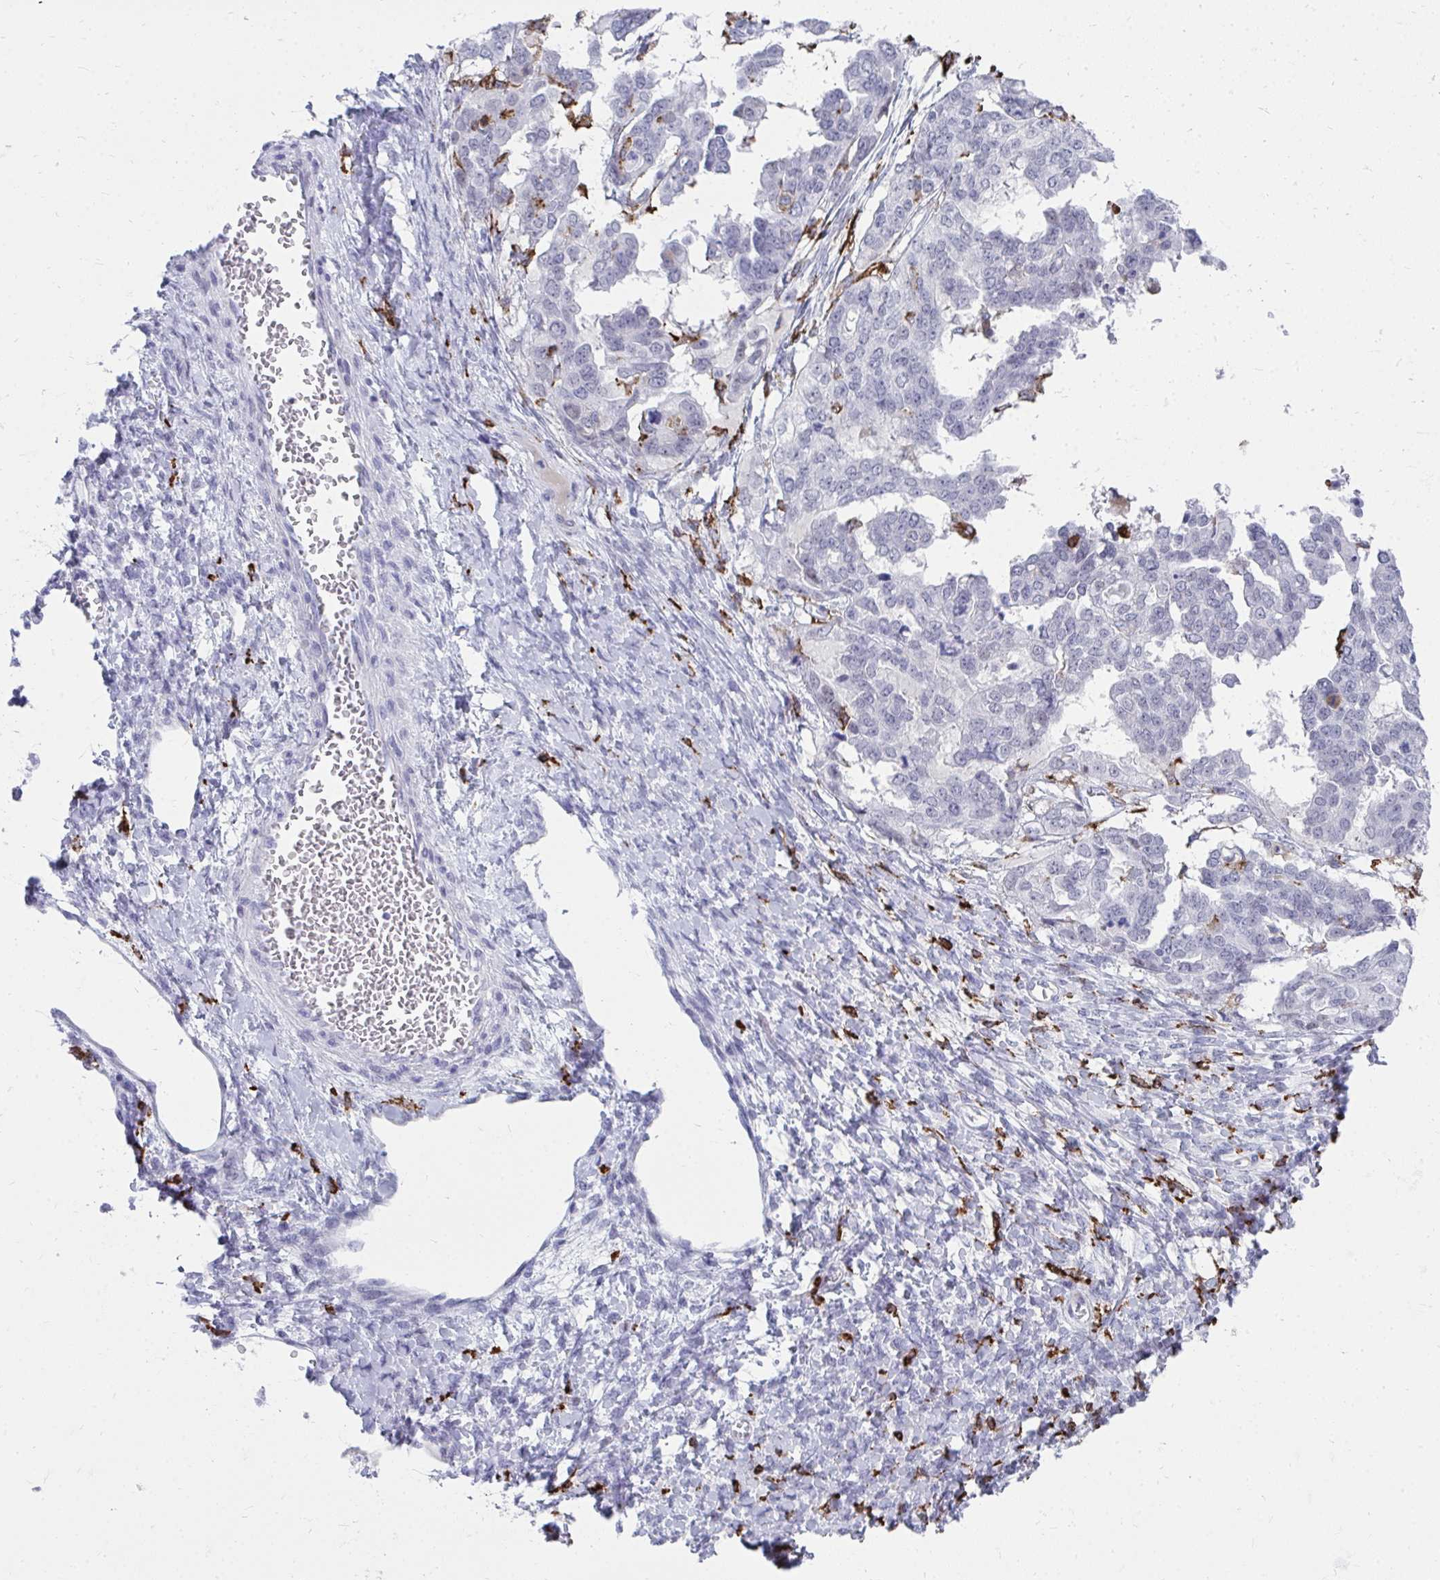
{"staining": {"intensity": "negative", "quantity": "none", "location": "none"}, "tissue": "ovarian cancer", "cell_type": "Tumor cells", "image_type": "cancer", "snomed": [{"axis": "morphology", "description": "Cystadenocarcinoma, serous, NOS"}, {"axis": "topography", "description": "Ovary"}], "caption": "This is a histopathology image of immunohistochemistry (IHC) staining of ovarian cancer (serous cystadenocarcinoma), which shows no expression in tumor cells. (Immunohistochemistry (ihc), brightfield microscopy, high magnification).", "gene": "CD163", "patient": {"sex": "female", "age": 53}}